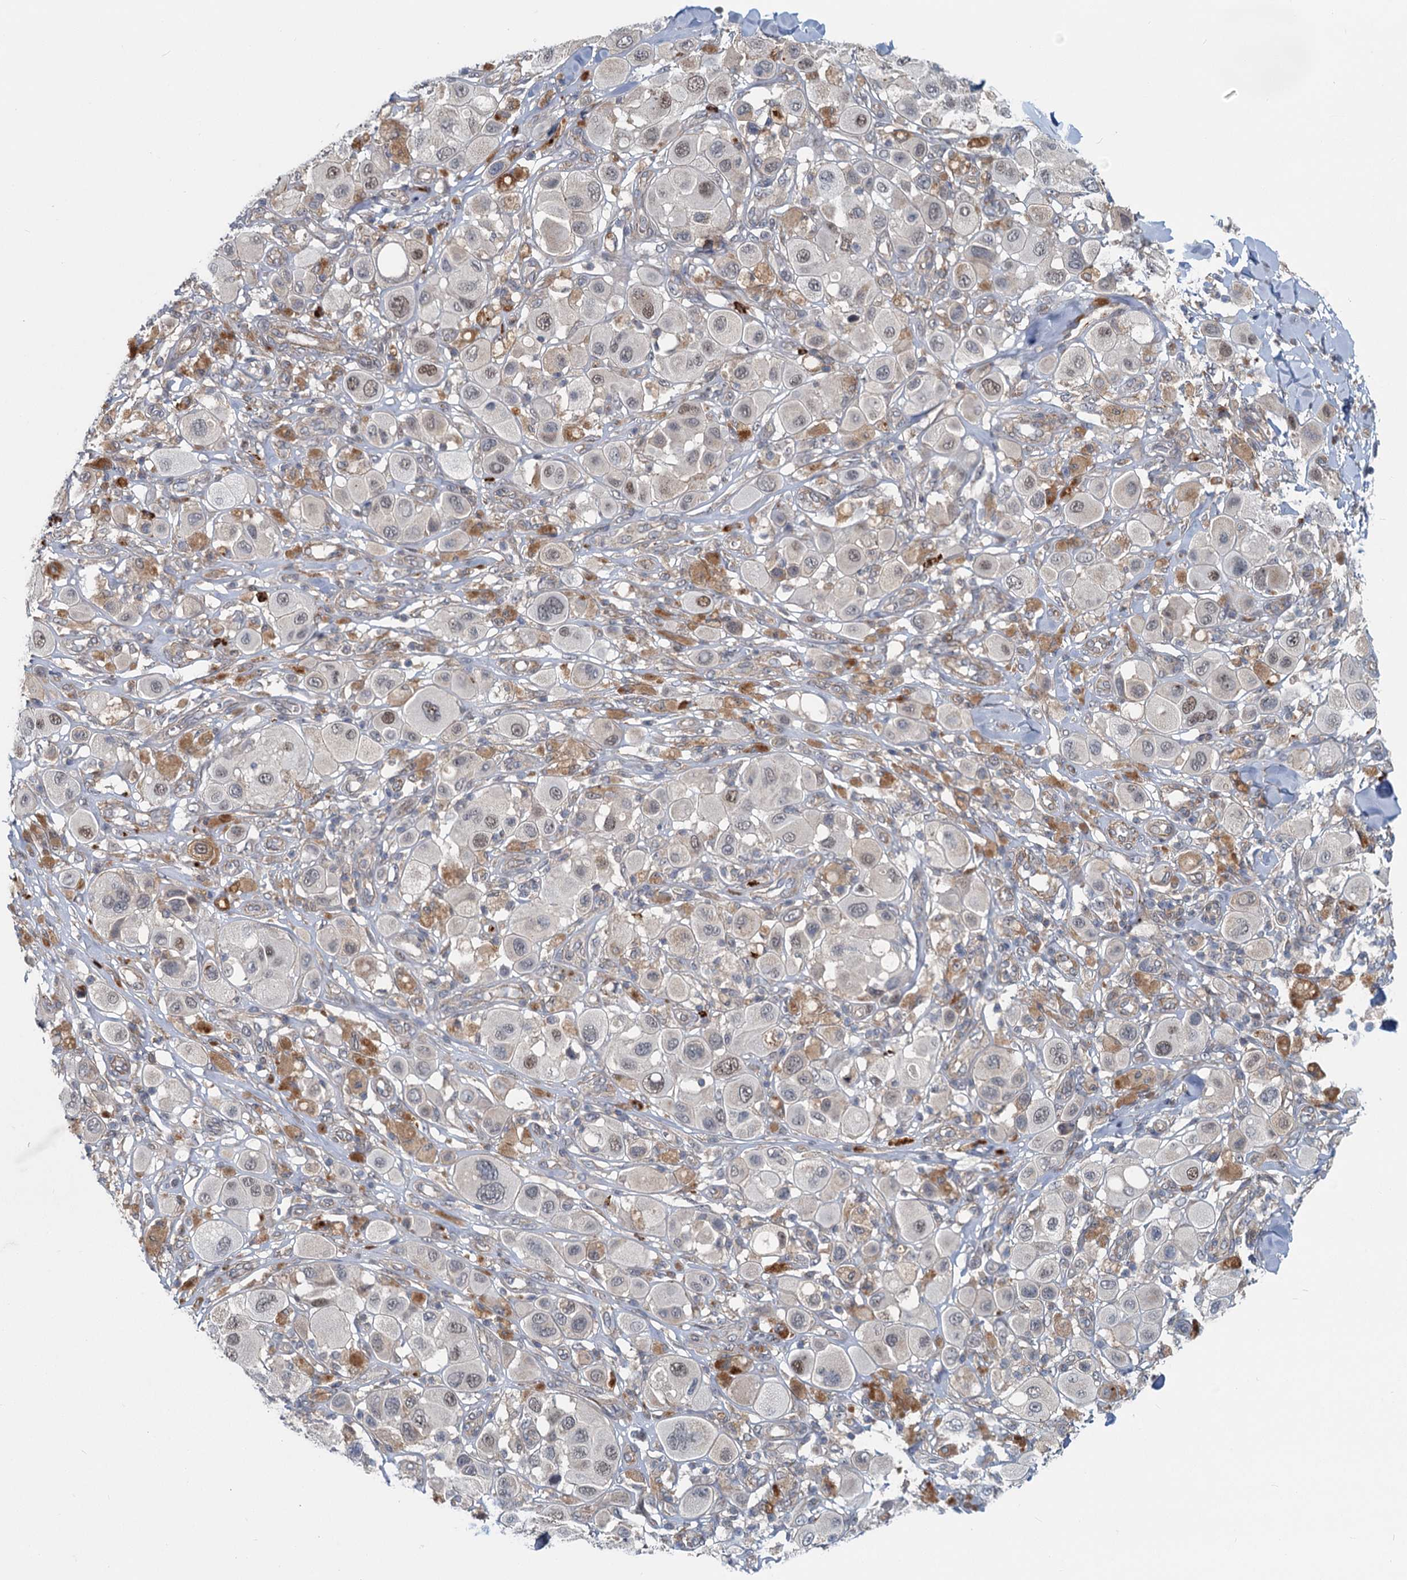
{"staining": {"intensity": "moderate", "quantity": "<25%", "location": "cytoplasmic/membranous,nuclear"}, "tissue": "melanoma", "cell_type": "Tumor cells", "image_type": "cancer", "snomed": [{"axis": "morphology", "description": "Malignant melanoma, Metastatic site"}, {"axis": "topography", "description": "Skin"}], "caption": "A high-resolution micrograph shows immunohistochemistry (IHC) staining of malignant melanoma (metastatic site), which displays moderate cytoplasmic/membranous and nuclear staining in about <25% of tumor cells. The protein of interest is stained brown, and the nuclei are stained in blue (DAB IHC with brightfield microscopy, high magnification).", "gene": "ADCY2", "patient": {"sex": "male", "age": 41}}